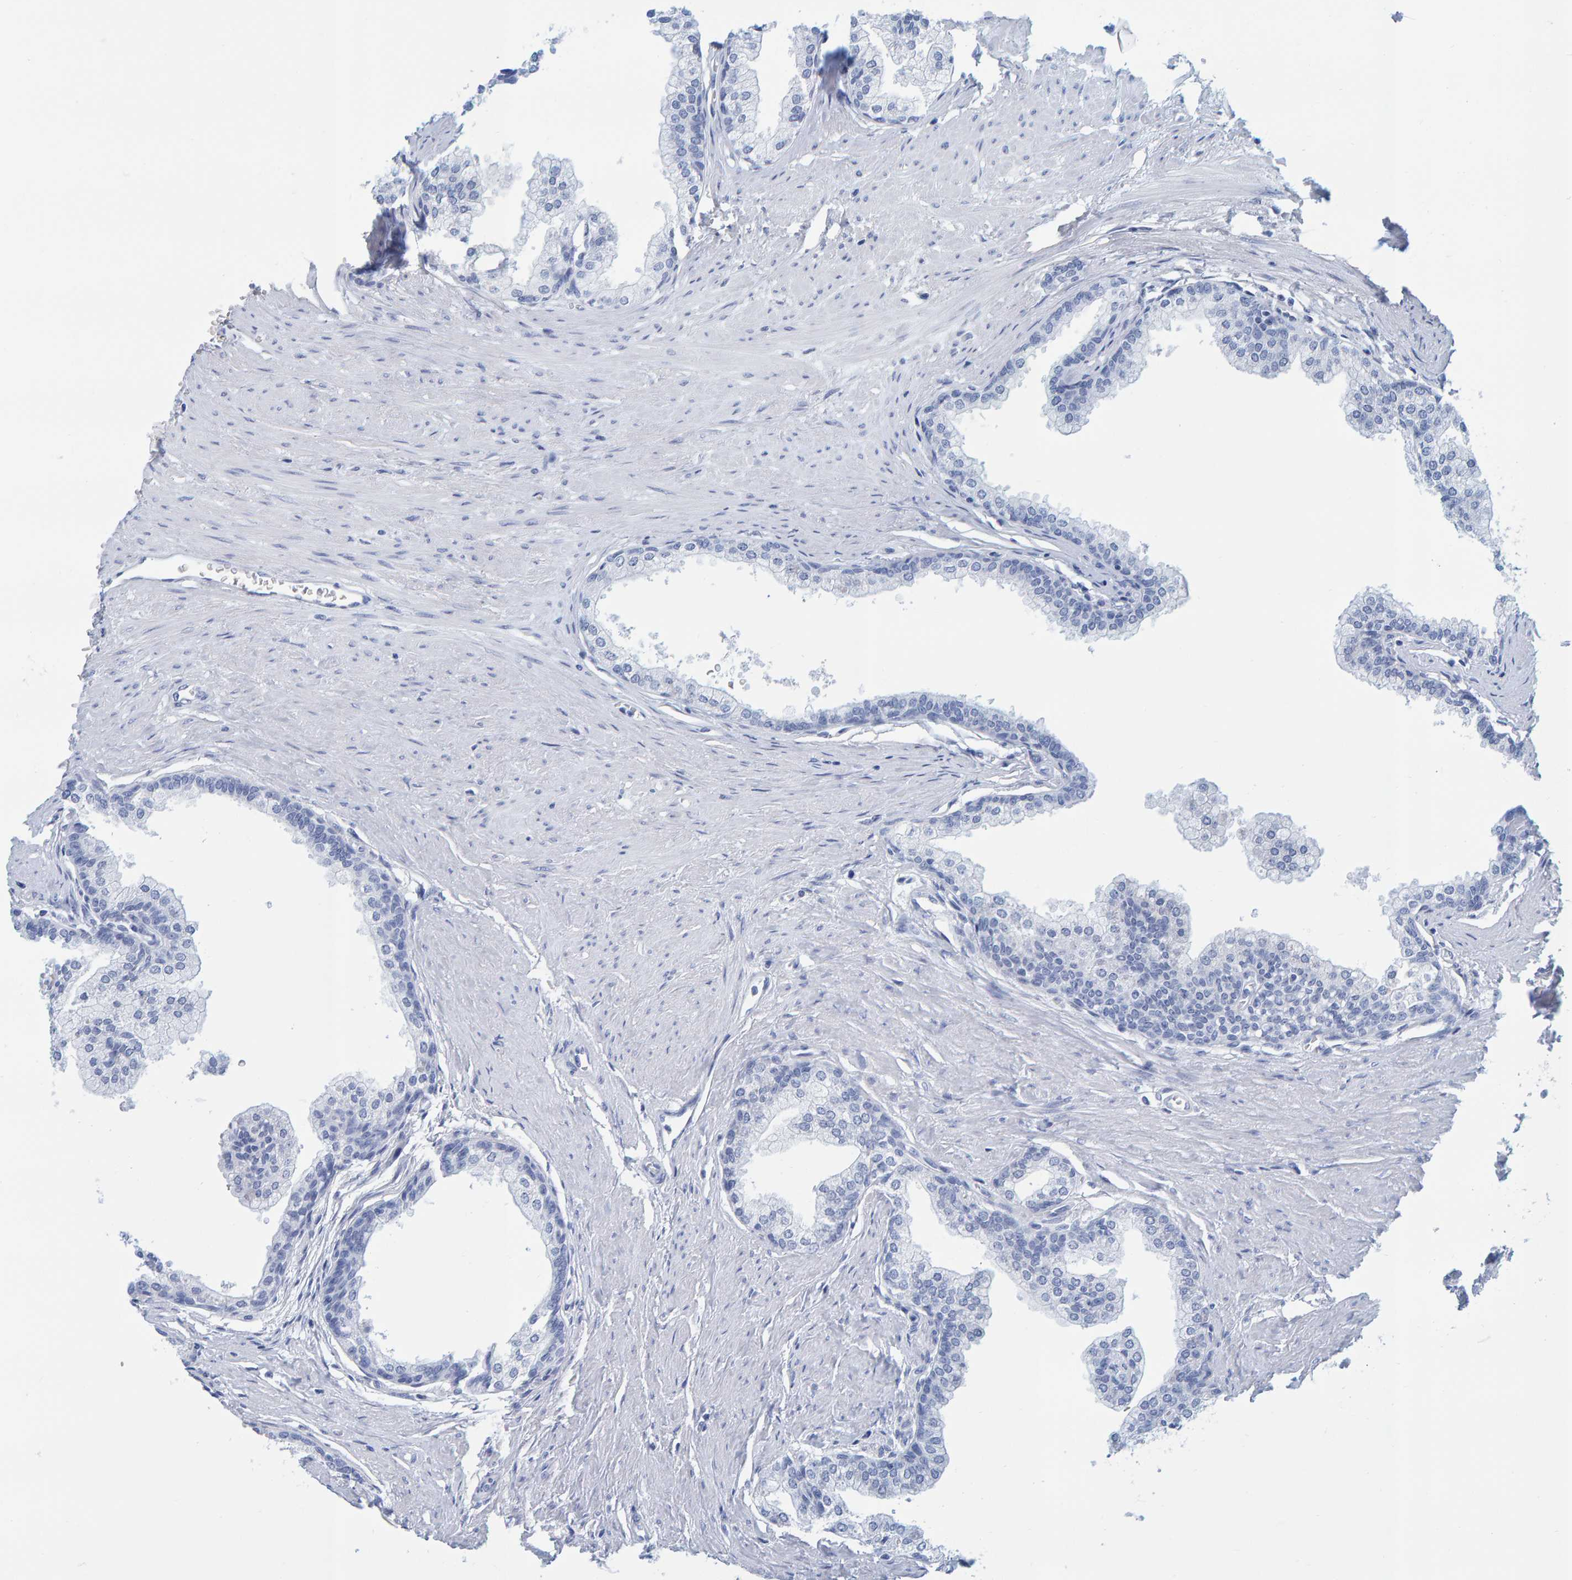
{"staining": {"intensity": "negative", "quantity": "none", "location": "none"}, "tissue": "prostate", "cell_type": "Glandular cells", "image_type": "normal", "snomed": [{"axis": "morphology", "description": "Normal tissue, NOS"}, {"axis": "morphology", "description": "Urothelial carcinoma, Low grade"}, {"axis": "topography", "description": "Urinary bladder"}, {"axis": "topography", "description": "Prostate"}], "caption": "Human prostate stained for a protein using immunohistochemistry (IHC) reveals no expression in glandular cells.", "gene": "SFTPC", "patient": {"sex": "male", "age": 60}}